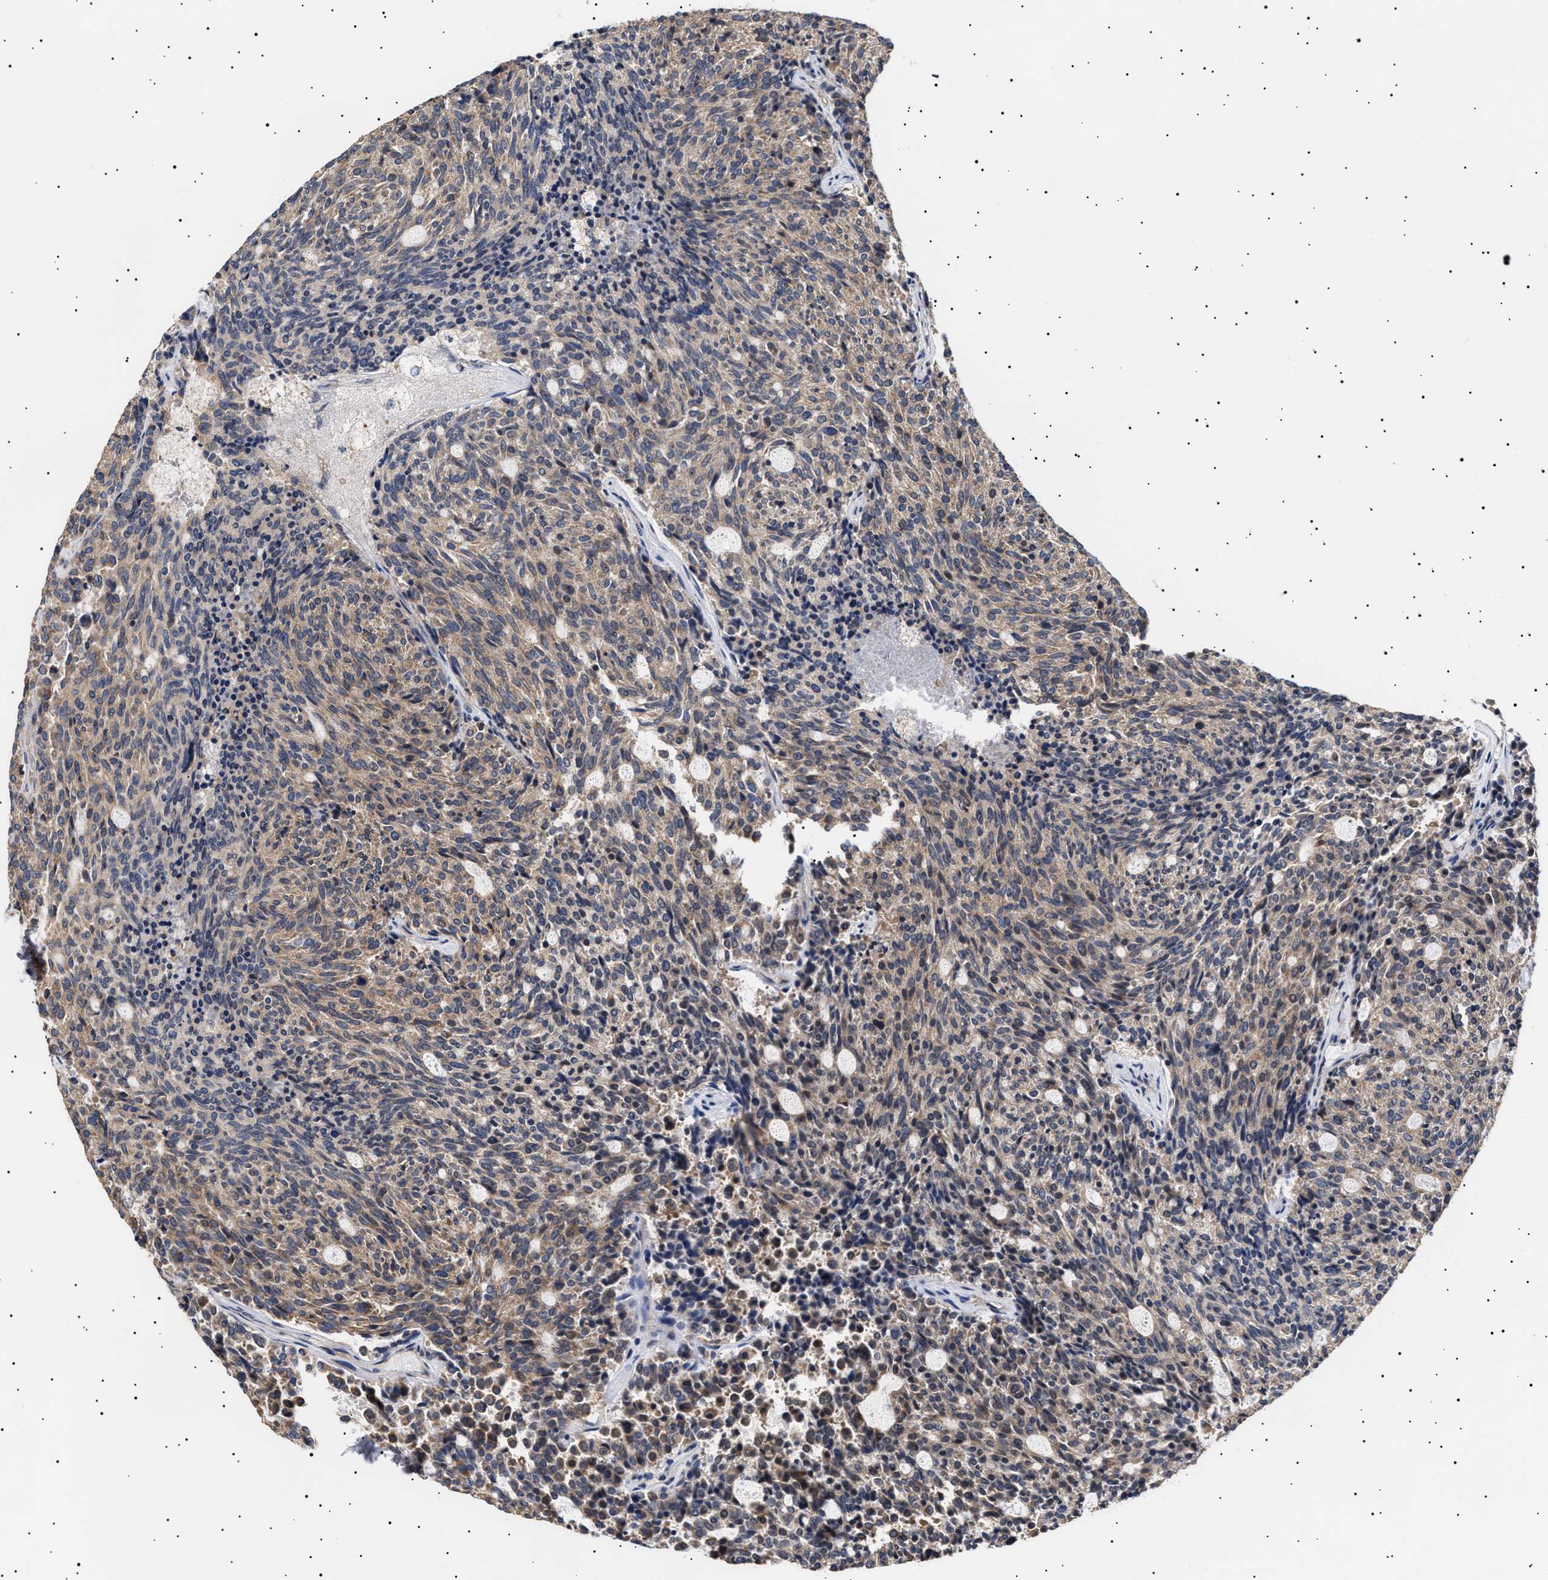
{"staining": {"intensity": "weak", "quantity": ">75%", "location": "cytoplasmic/membranous"}, "tissue": "carcinoid", "cell_type": "Tumor cells", "image_type": "cancer", "snomed": [{"axis": "morphology", "description": "Carcinoid, malignant, NOS"}, {"axis": "topography", "description": "Pancreas"}], "caption": "High-magnification brightfield microscopy of malignant carcinoid stained with DAB (brown) and counterstained with hematoxylin (blue). tumor cells exhibit weak cytoplasmic/membranous staining is identified in approximately>75% of cells. (brown staining indicates protein expression, while blue staining denotes nuclei).", "gene": "KRBA1", "patient": {"sex": "female", "age": 54}}